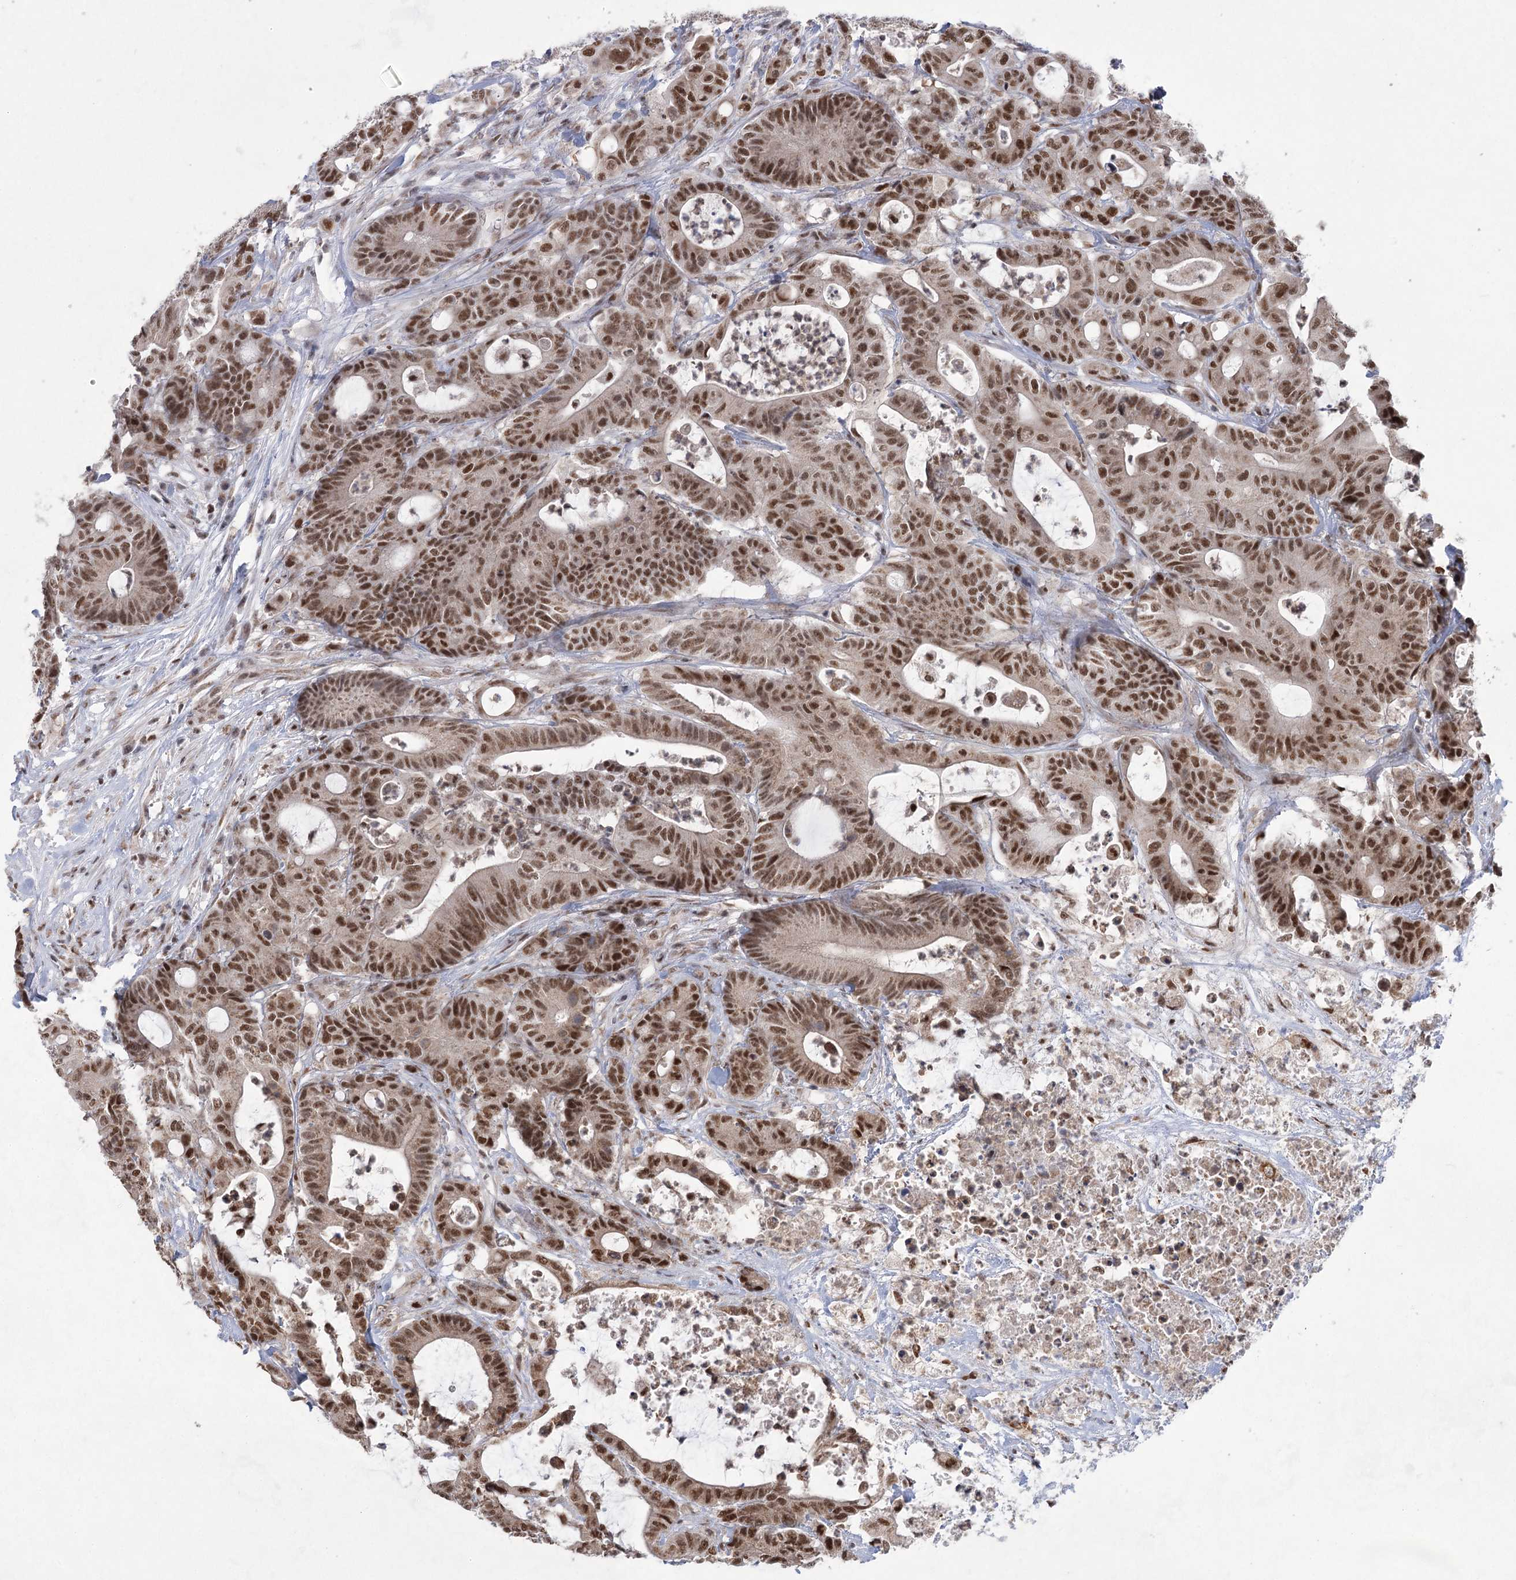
{"staining": {"intensity": "moderate", "quantity": ">75%", "location": "nuclear"}, "tissue": "colorectal cancer", "cell_type": "Tumor cells", "image_type": "cancer", "snomed": [{"axis": "morphology", "description": "Adenocarcinoma, NOS"}, {"axis": "topography", "description": "Colon"}], "caption": "Colorectal cancer (adenocarcinoma) tissue demonstrates moderate nuclear staining in approximately >75% of tumor cells, visualized by immunohistochemistry. Nuclei are stained in blue.", "gene": "ZCCHC8", "patient": {"sex": "female", "age": 84}}